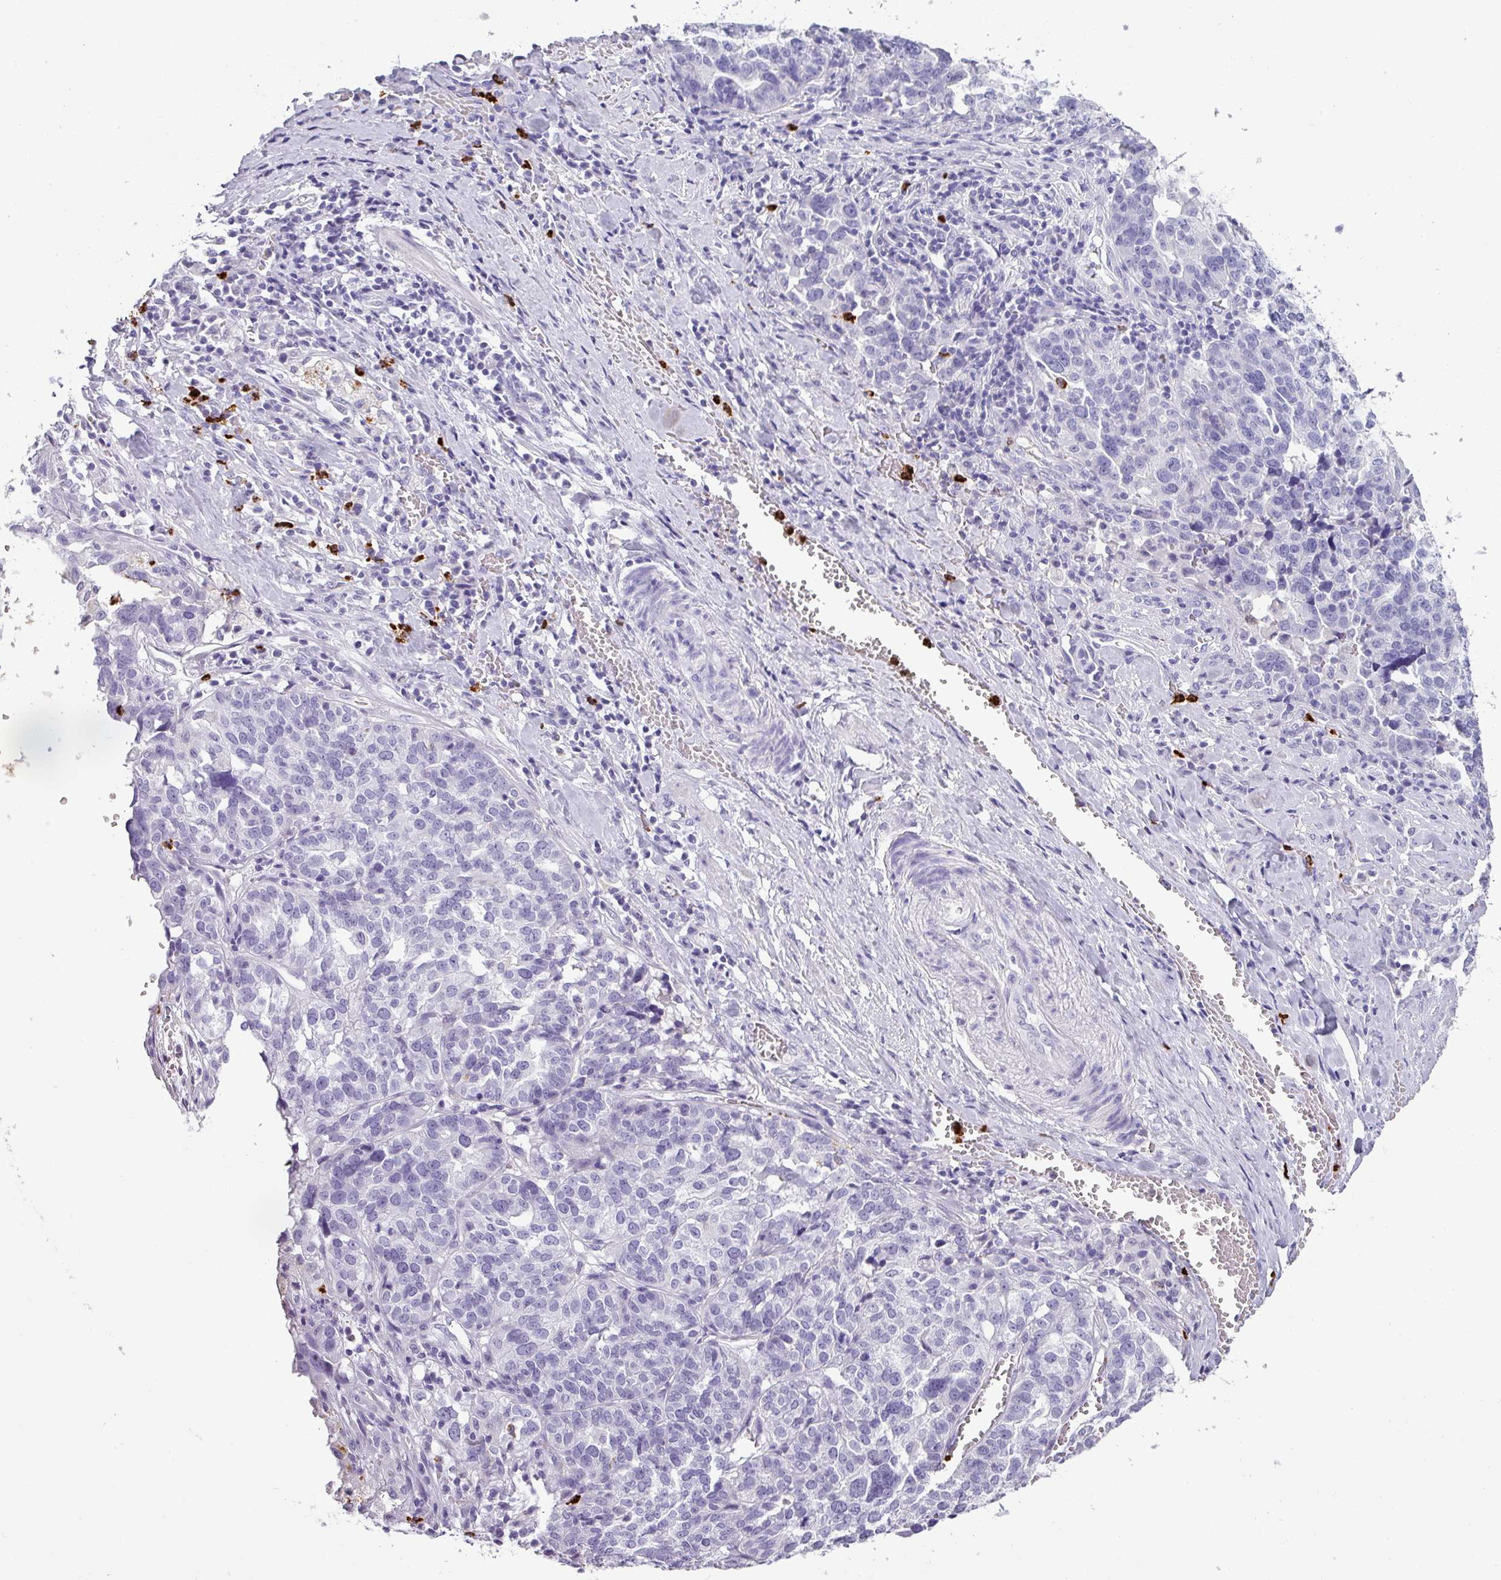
{"staining": {"intensity": "negative", "quantity": "none", "location": "none"}, "tissue": "ovarian cancer", "cell_type": "Tumor cells", "image_type": "cancer", "snomed": [{"axis": "morphology", "description": "Cystadenocarcinoma, serous, NOS"}, {"axis": "topography", "description": "Ovary"}], "caption": "Tumor cells are negative for brown protein staining in ovarian cancer.", "gene": "CTSG", "patient": {"sex": "female", "age": 59}}